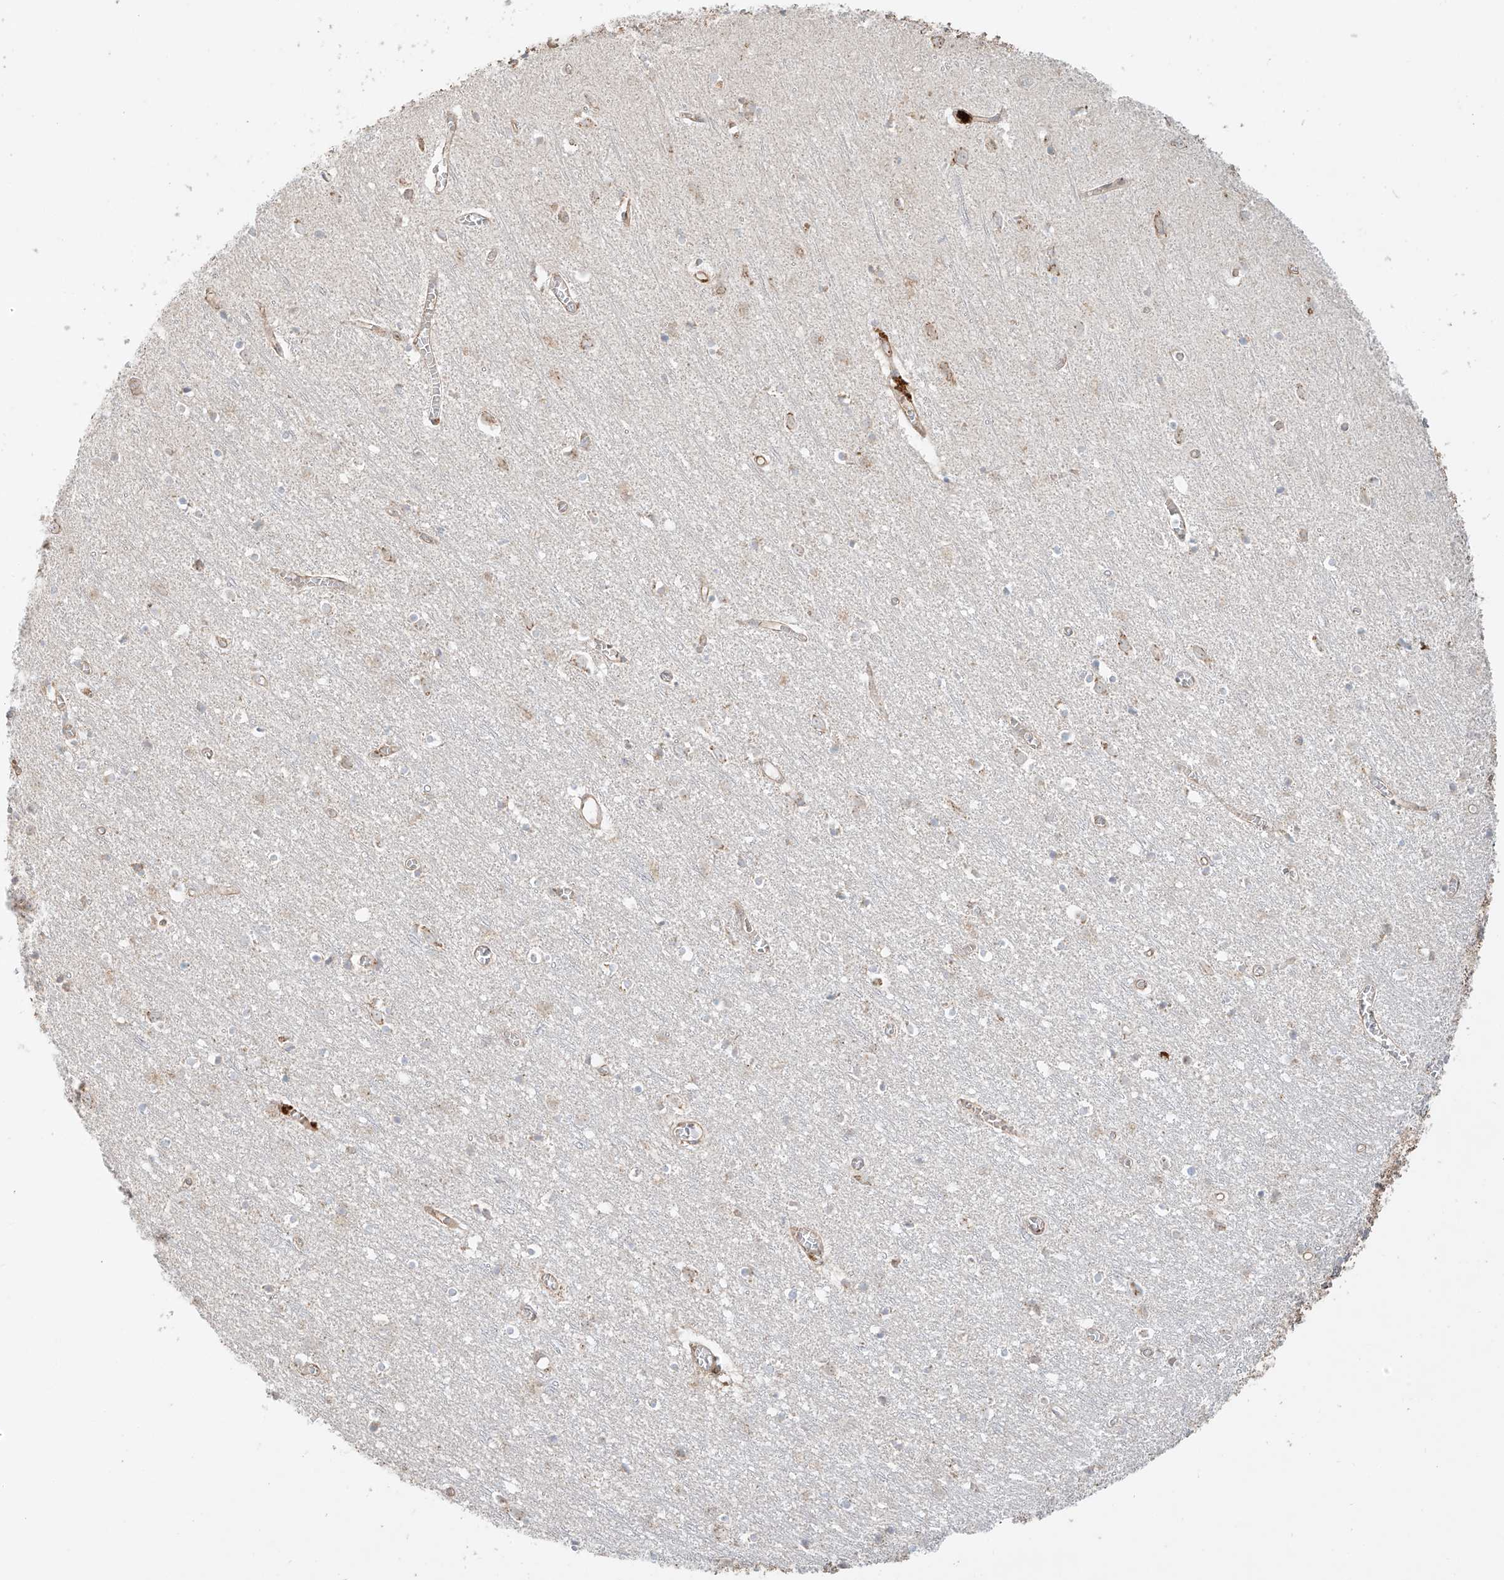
{"staining": {"intensity": "moderate", "quantity": ">75%", "location": "cytoplasmic/membranous"}, "tissue": "cerebral cortex", "cell_type": "Endothelial cells", "image_type": "normal", "snomed": [{"axis": "morphology", "description": "Normal tissue, NOS"}, {"axis": "topography", "description": "Cerebral cortex"}], "caption": "The image displays staining of unremarkable cerebral cortex, revealing moderate cytoplasmic/membranous protein staining (brown color) within endothelial cells.", "gene": "ZNF287", "patient": {"sex": "female", "age": 64}}